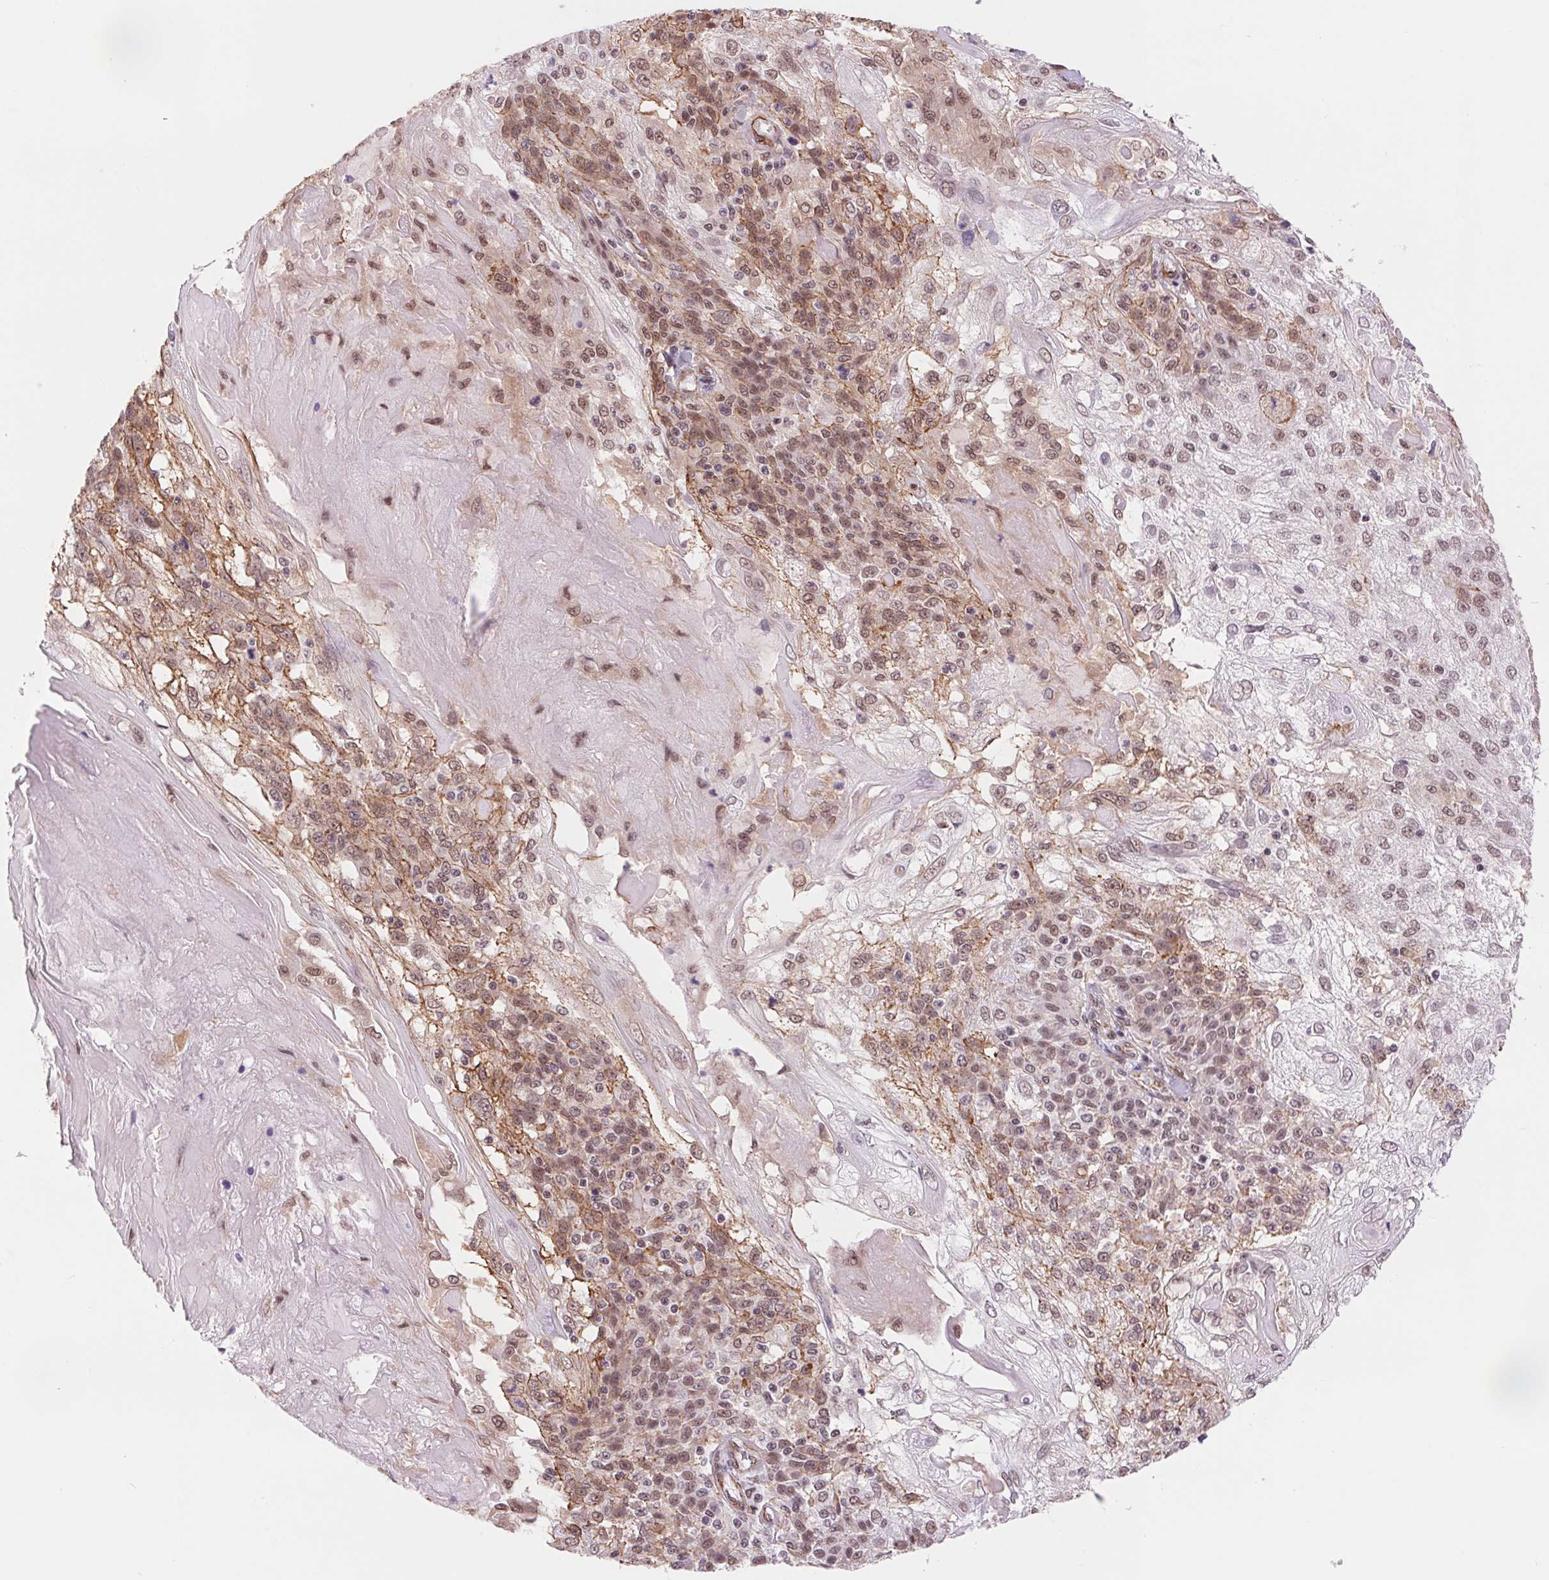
{"staining": {"intensity": "moderate", "quantity": ">75%", "location": "cytoplasmic/membranous,nuclear"}, "tissue": "skin cancer", "cell_type": "Tumor cells", "image_type": "cancer", "snomed": [{"axis": "morphology", "description": "Normal tissue, NOS"}, {"axis": "morphology", "description": "Squamous cell carcinoma, NOS"}, {"axis": "topography", "description": "Skin"}], "caption": "This photomicrograph reveals immunohistochemistry staining of human skin squamous cell carcinoma, with medium moderate cytoplasmic/membranous and nuclear expression in approximately >75% of tumor cells.", "gene": "BCAT1", "patient": {"sex": "female", "age": 83}}